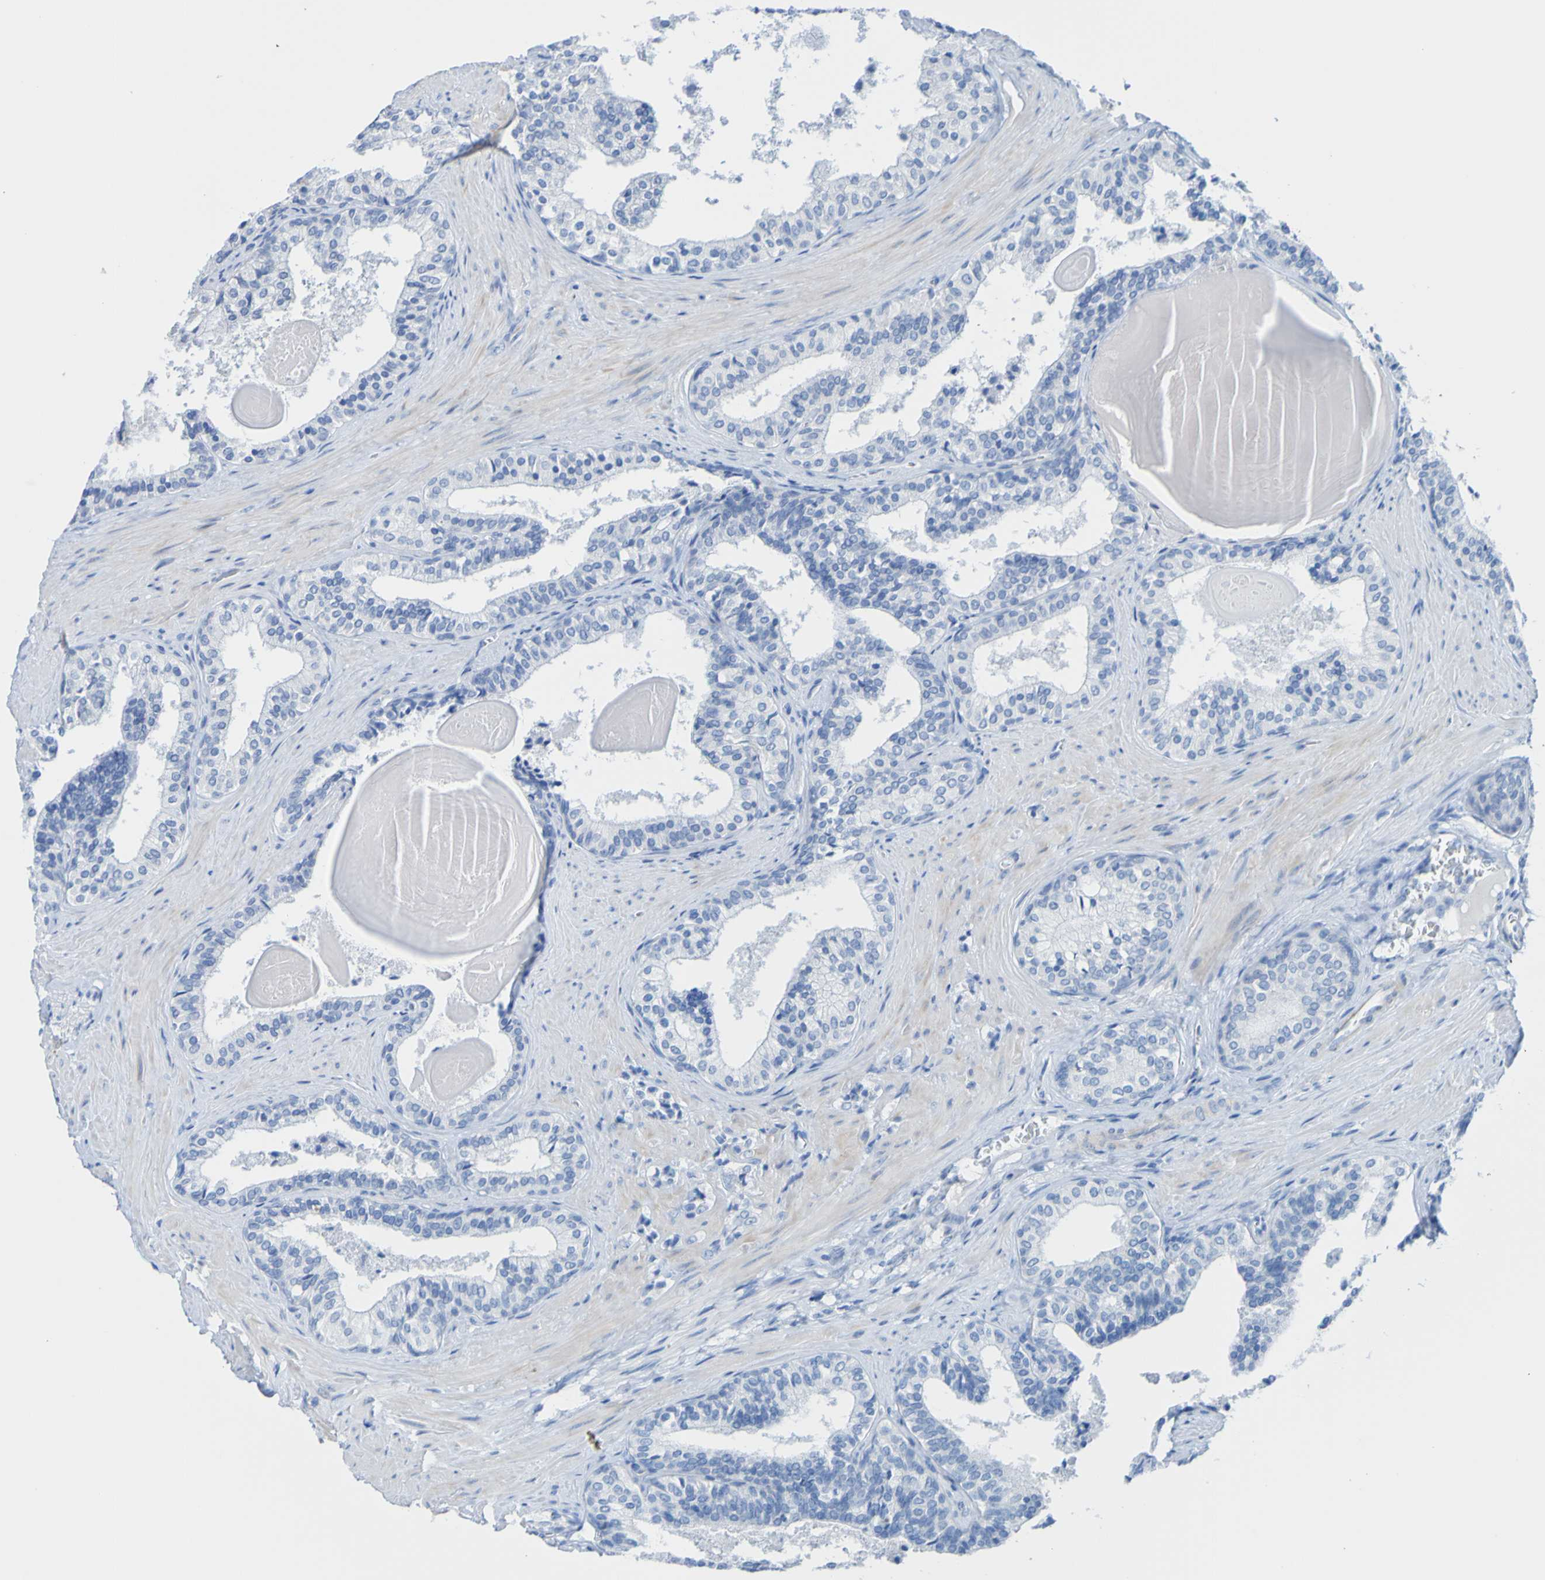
{"staining": {"intensity": "negative", "quantity": "none", "location": "none"}, "tissue": "prostate cancer", "cell_type": "Tumor cells", "image_type": "cancer", "snomed": [{"axis": "morphology", "description": "Adenocarcinoma, Low grade"}, {"axis": "topography", "description": "Prostate"}], "caption": "Human low-grade adenocarcinoma (prostate) stained for a protein using immunohistochemistry exhibits no expression in tumor cells.", "gene": "ACMSD", "patient": {"sex": "male", "age": 60}}